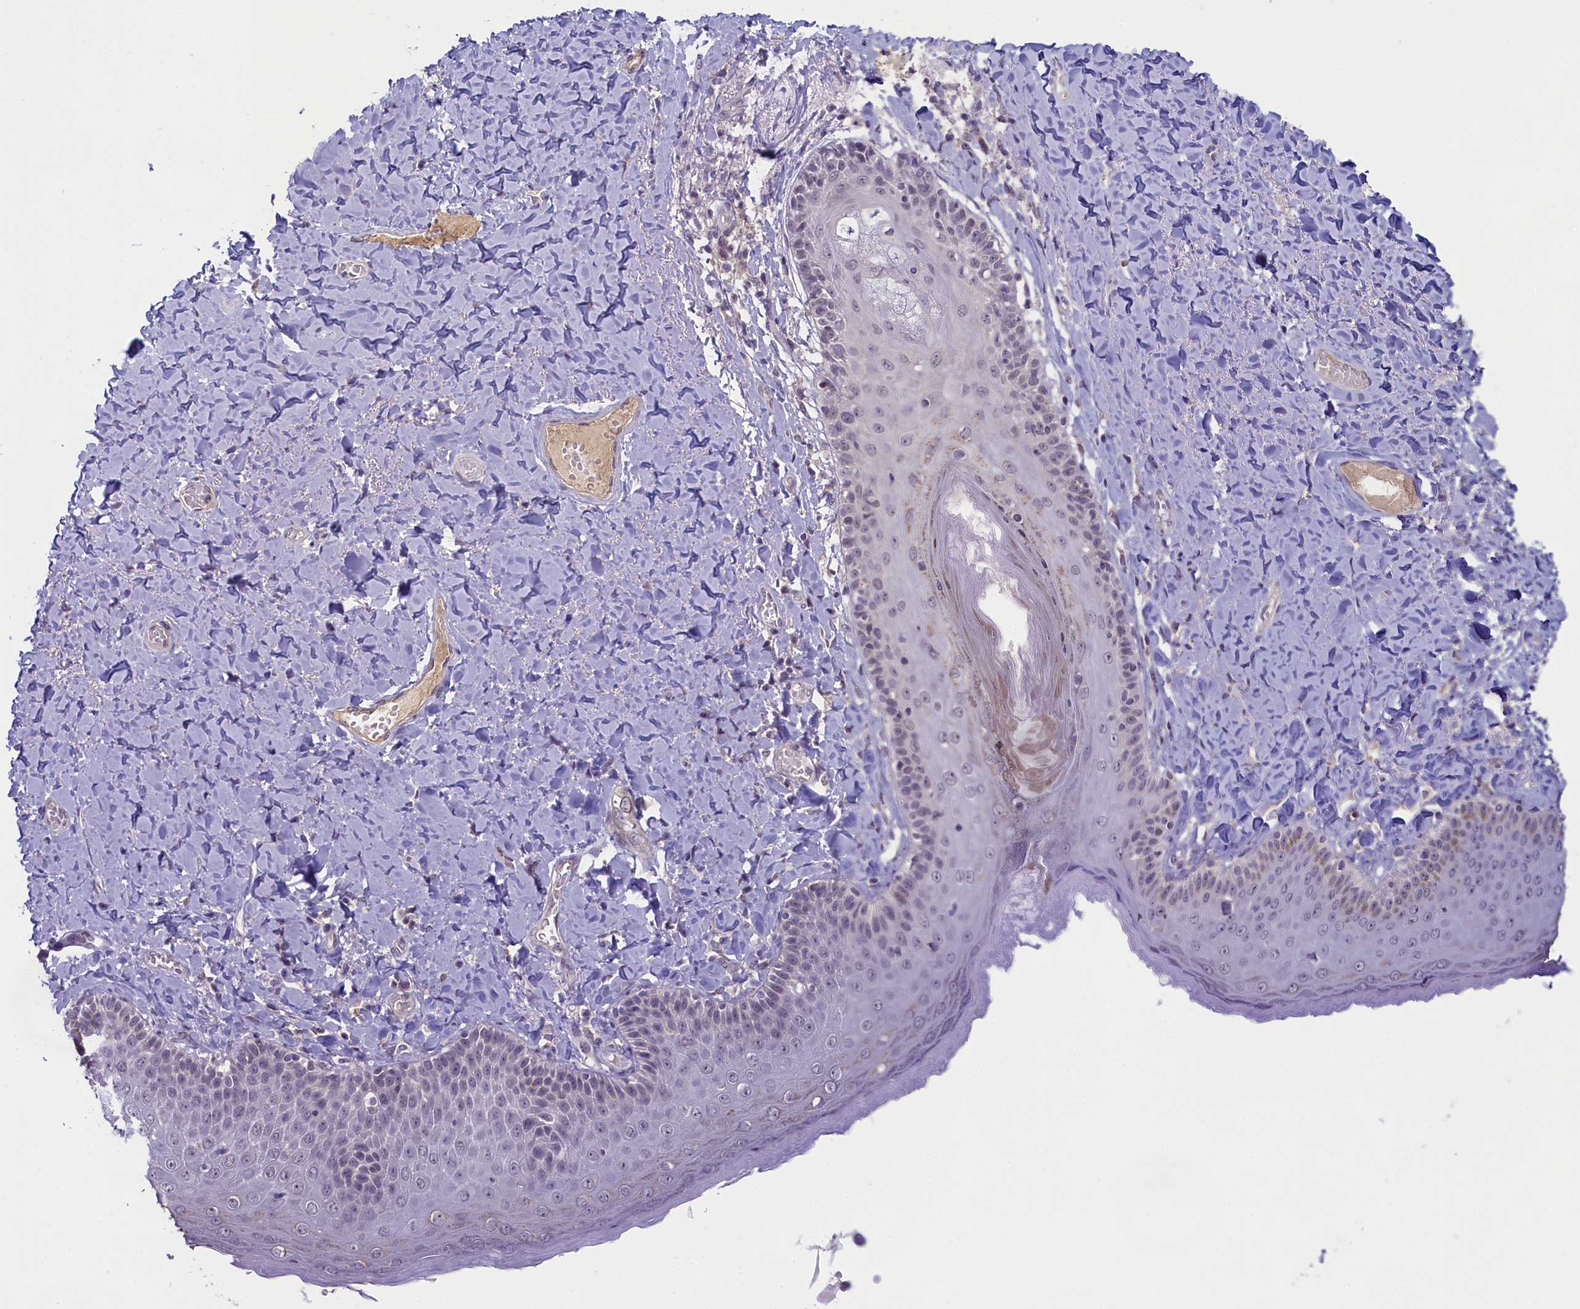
{"staining": {"intensity": "weak", "quantity": "25%-75%", "location": "nuclear"}, "tissue": "skin", "cell_type": "Epidermal cells", "image_type": "normal", "snomed": [{"axis": "morphology", "description": "Normal tissue, NOS"}, {"axis": "topography", "description": "Anal"}], "caption": "A histopathology image showing weak nuclear staining in about 25%-75% of epidermal cells in unremarkable skin, as visualized by brown immunohistochemical staining.", "gene": "CRAMP1", "patient": {"sex": "male", "age": 69}}